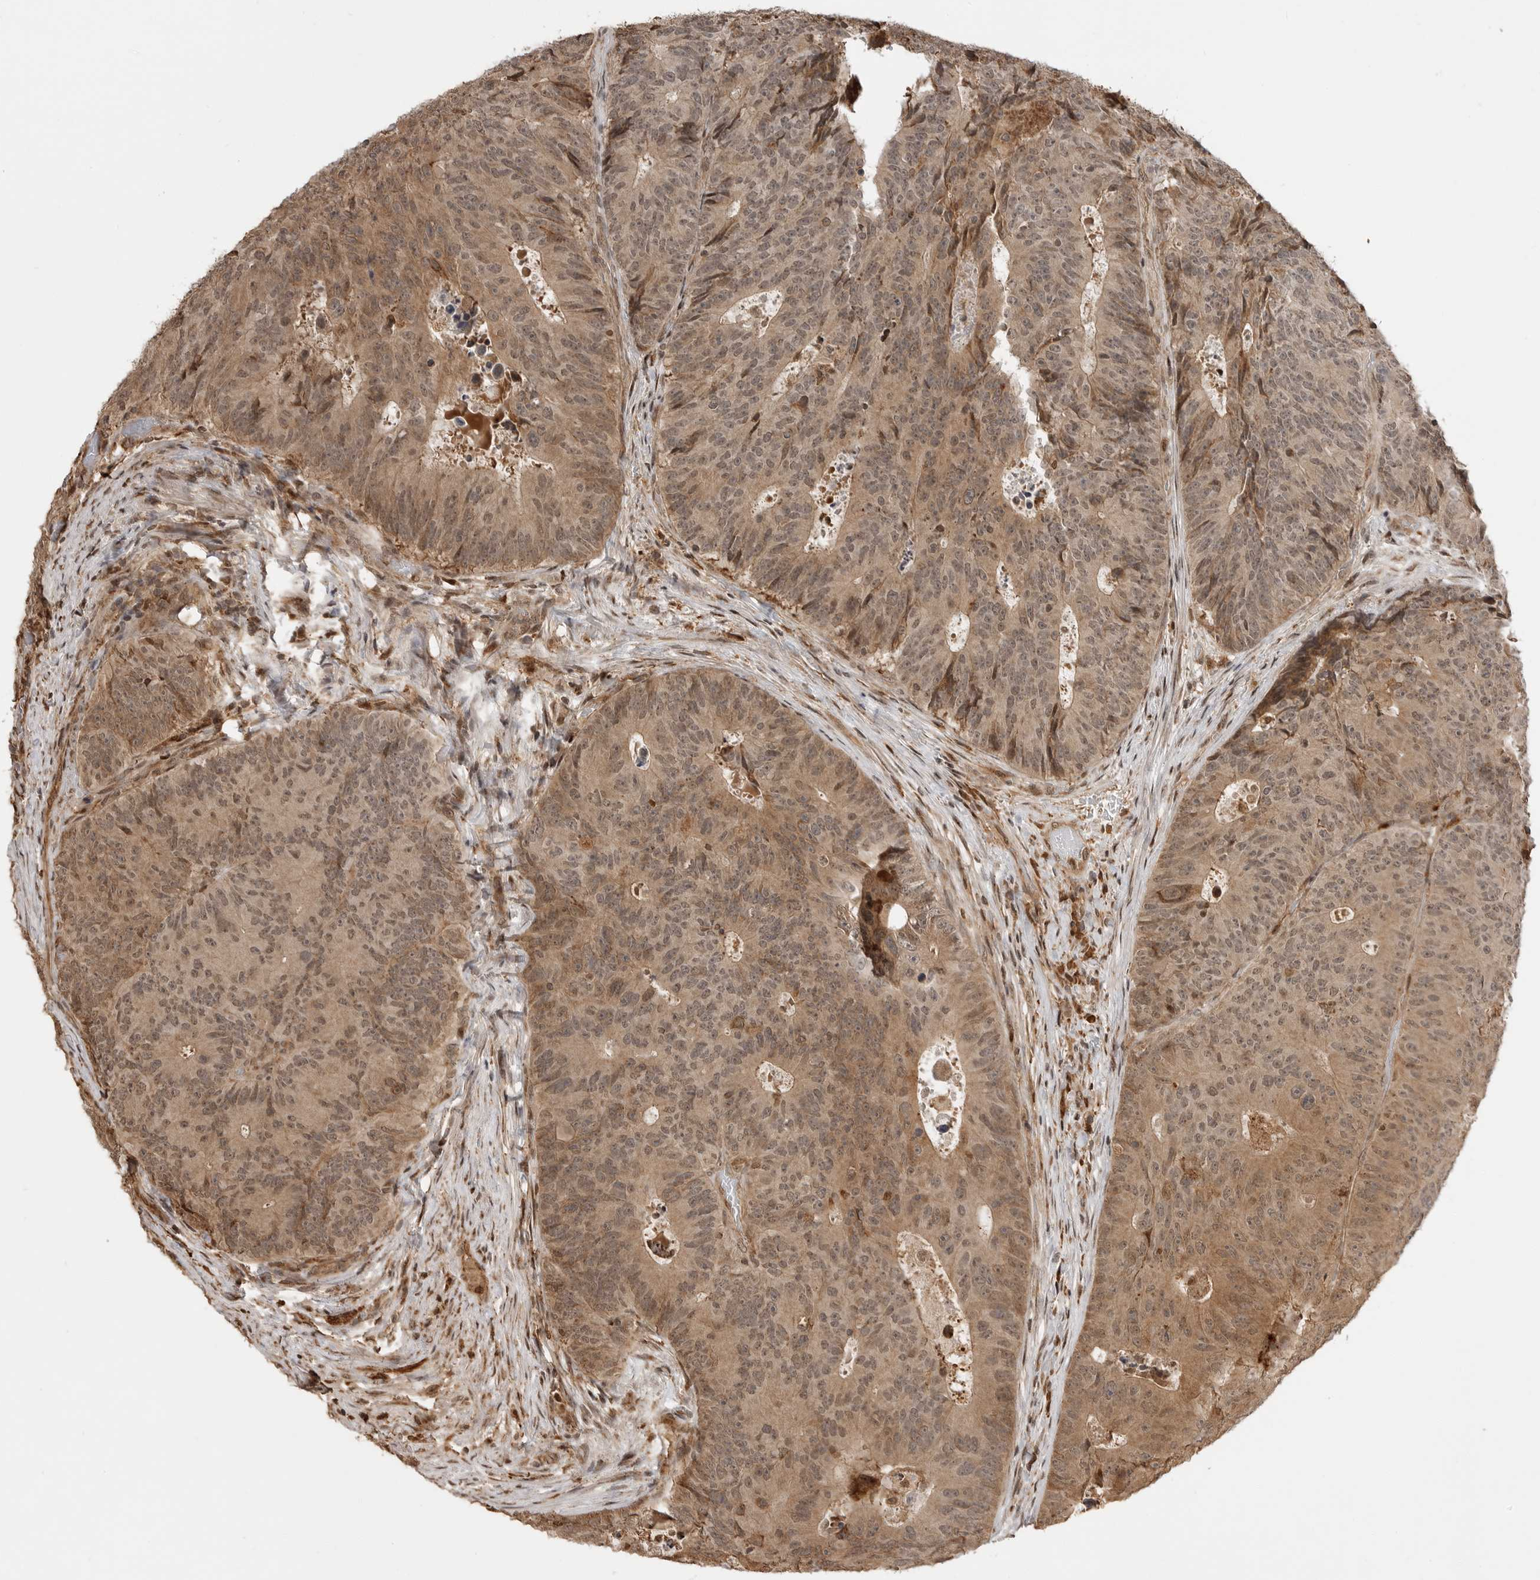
{"staining": {"intensity": "moderate", "quantity": ">75%", "location": "cytoplasmic/membranous,nuclear"}, "tissue": "colorectal cancer", "cell_type": "Tumor cells", "image_type": "cancer", "snomed": [{"axis": "morphology", "description": "Adenocarcinoma, NOS"}, {"axis": "topography", "description": "Colon"}], "caption": "Protein staining by immunohistochemistry exhibits moderate cytoplasmic/membranous and nuclear expression in approximately >75% of tumor cells in colorectal cancer (adenocarcinoma).", "gene": "BMP2K", "patient": {"sex": "male", "age": 87}}